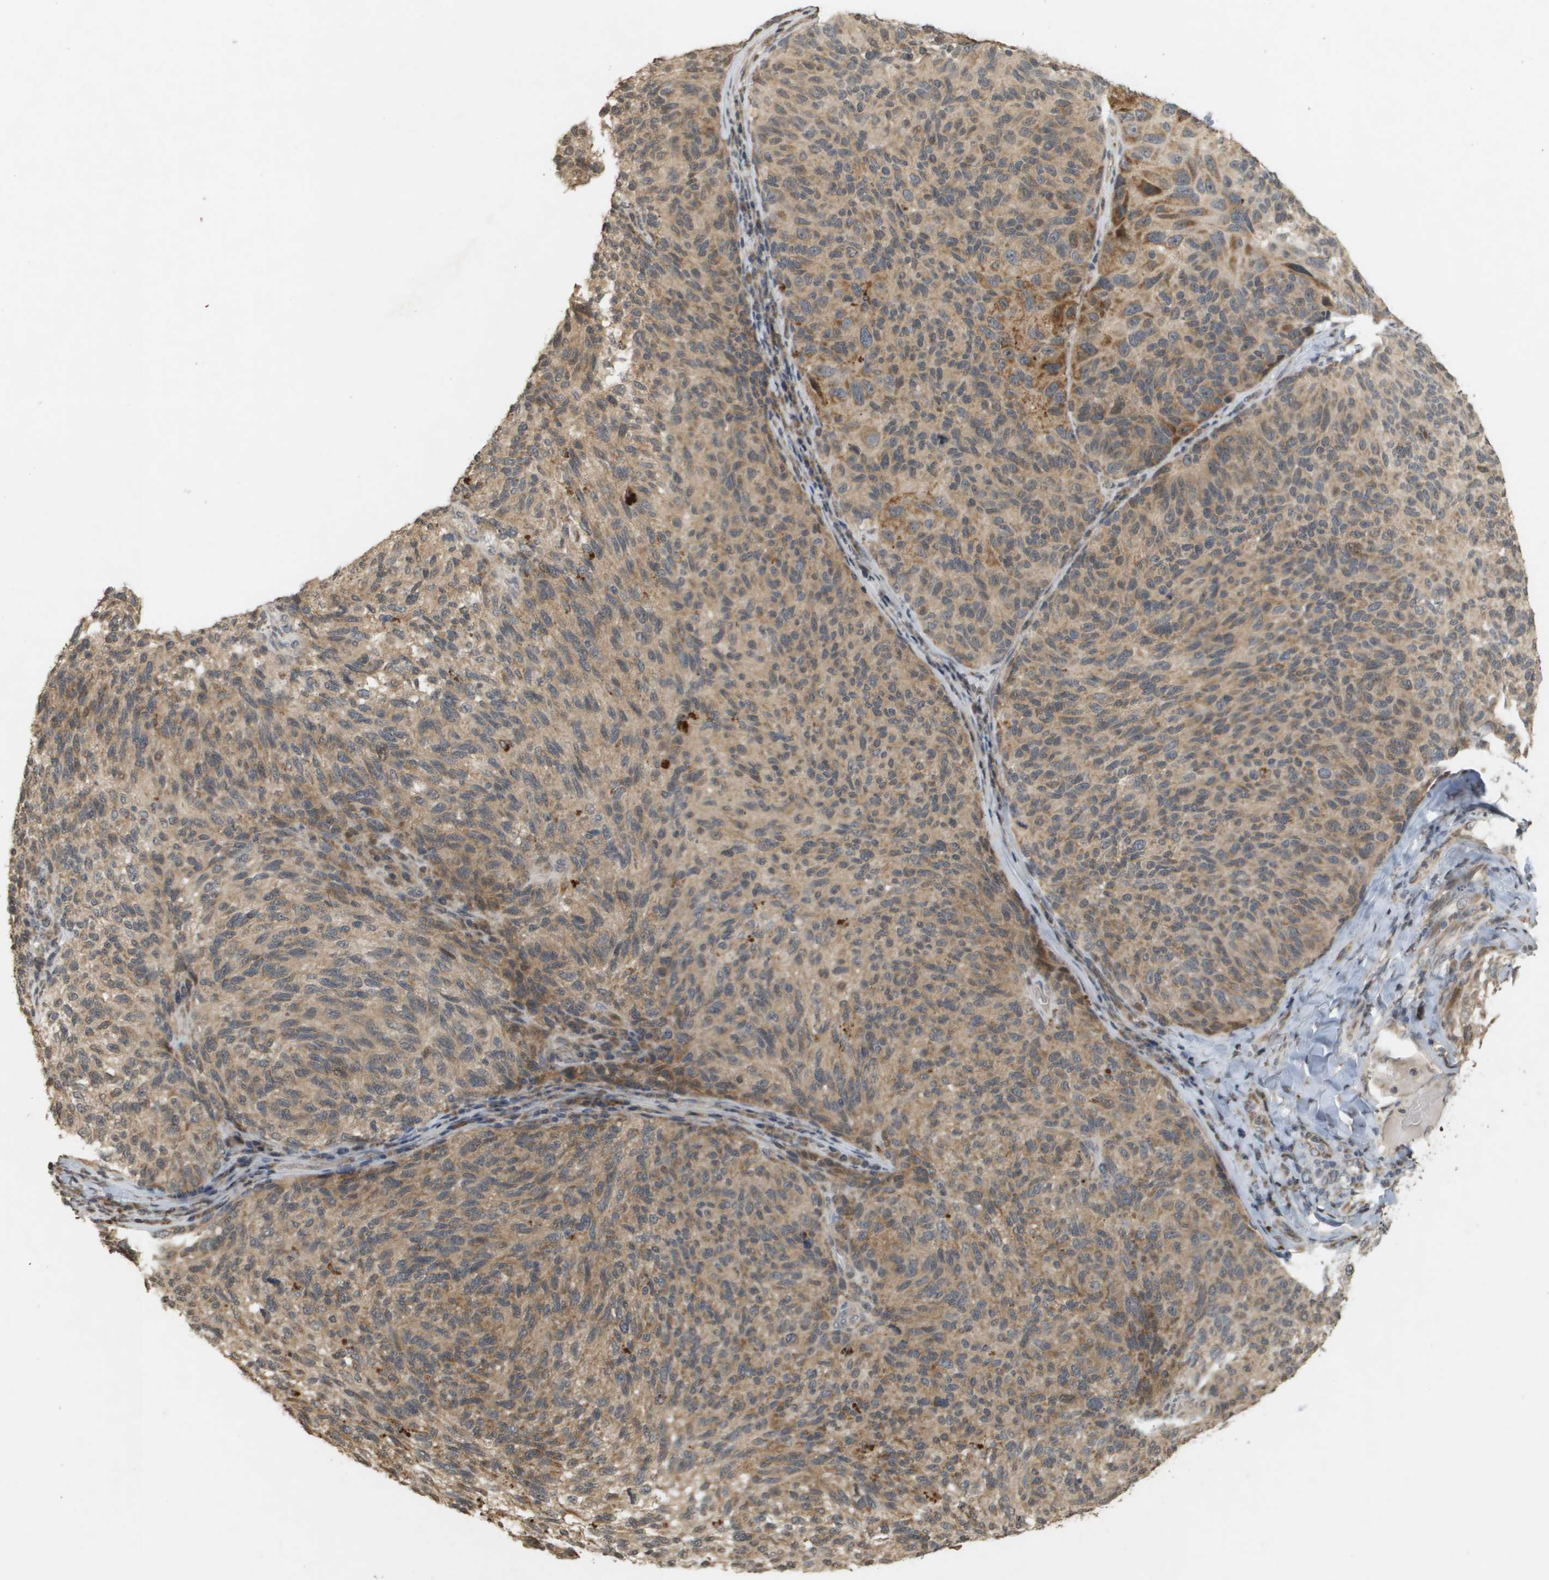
{"staining": {"intensity": "moderate", "quantity": ">75%", "location": "cytoplasmic/membranous"}, "tissue": "melanoma", "cell_type": "Tumor cells", "image_type": "cancer", "snomed": [{"axis": "morphology", "description": "Malignant melanoma, NOS"}, {"axis": "topography", "description": "Skin"}], "caption": "Protein expression analysis of human malignant melanoma reveals moderate cytoplasmic/membranous staining in approximately >75% of tumor cells. The staining is performed using DAB brown chromogen to label protein expression. The nuclei are counter-stained blue using hematoxylin.", "gene": "RAB21", "patient": {"sex": "female", "age": 73}}